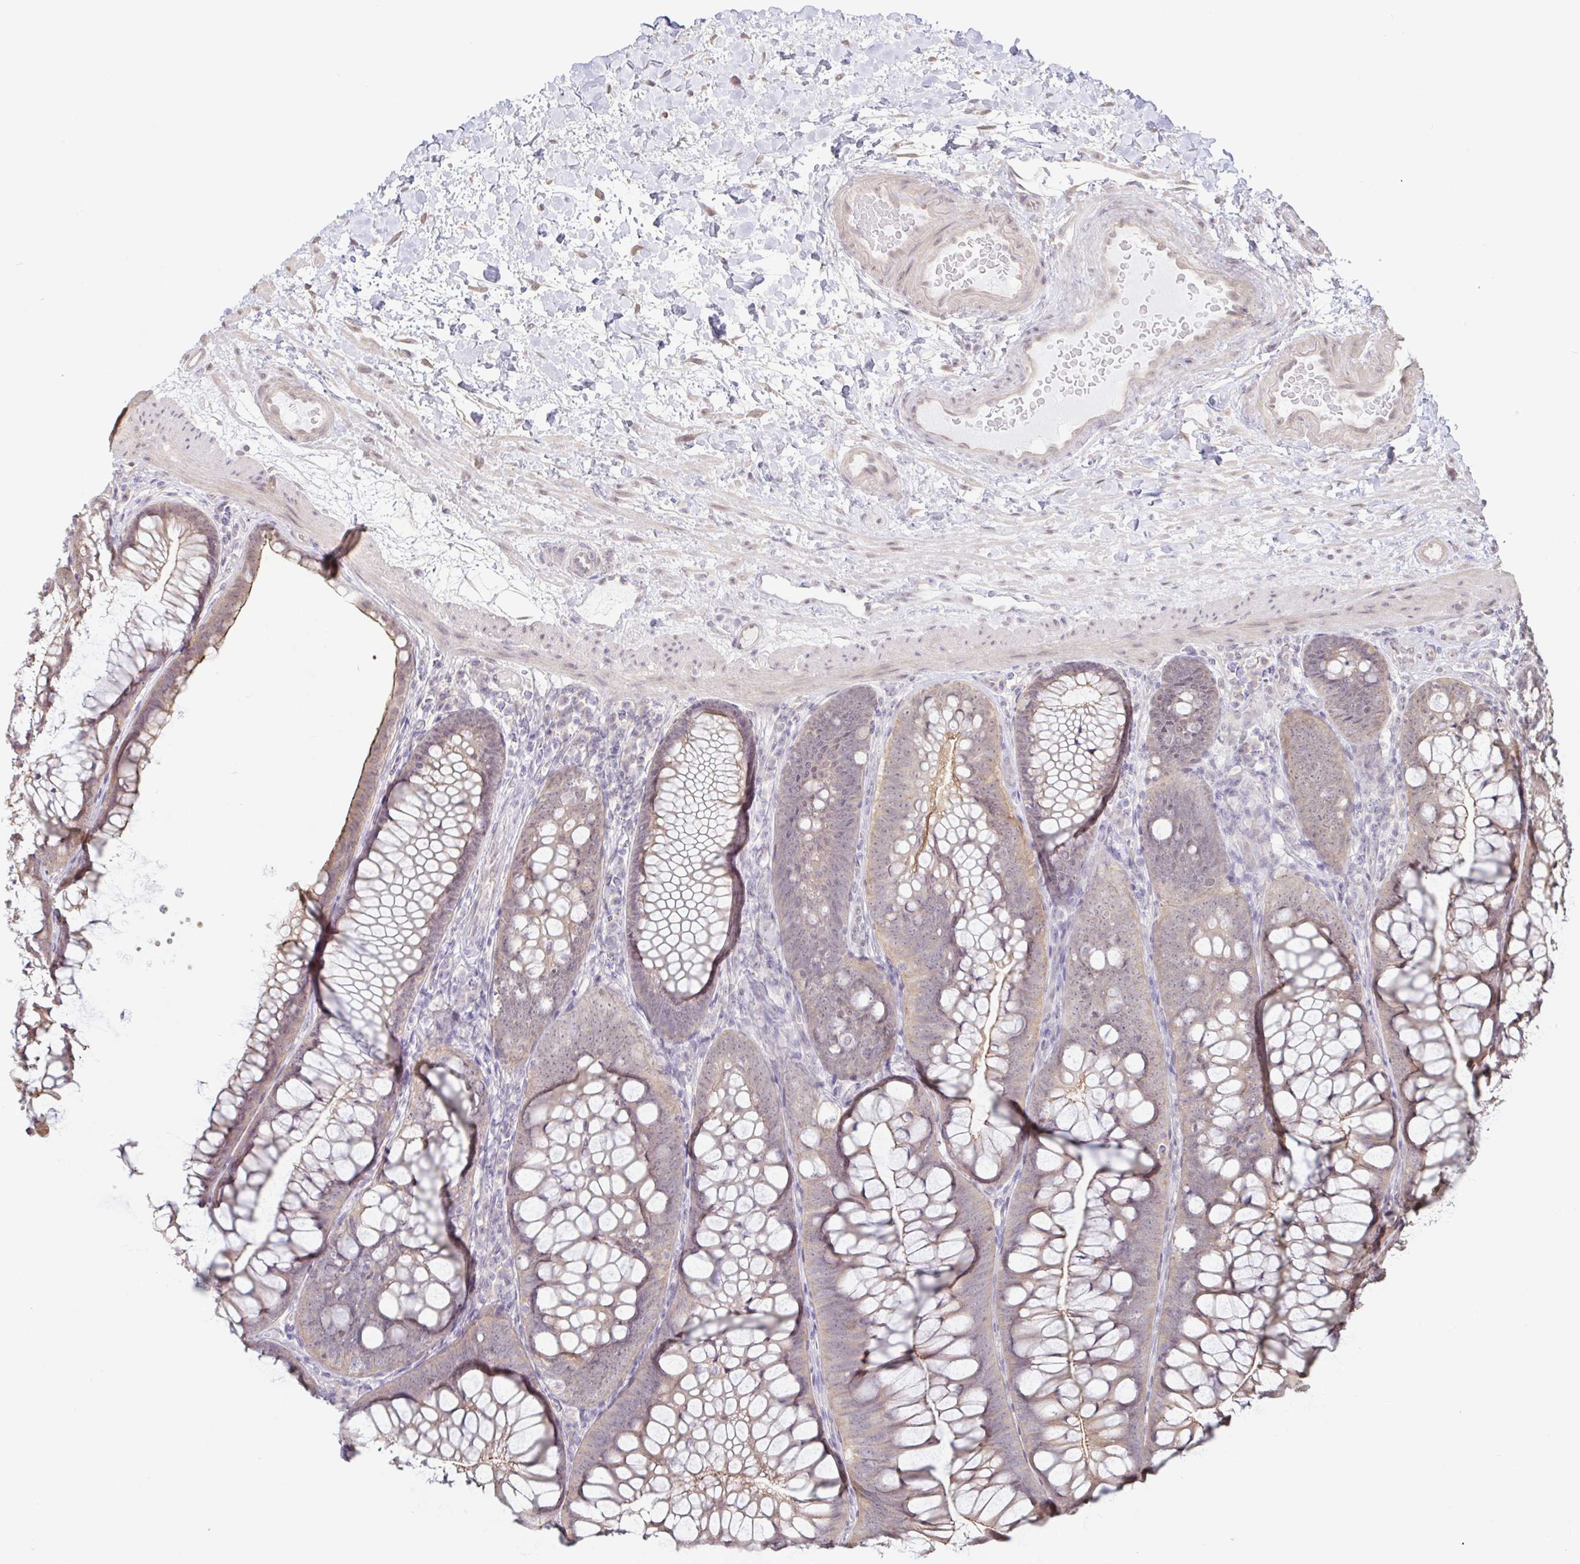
{"staining": {"intensity": "weak", "quantity": ">75%", "location": "cytoplasmic/membranous"}, "tissue": "colon", "cell_type": "Endothelial cells", "image_type": "normal", "snomed": [{"axis": "morphology", "description": "Normal tissue, NOS"}, {"axis": "morphology", "description": "Adenoma, NOS"}, {"axis": "topography", "description": "Soft tissue"}, {"axis": "topography", "description": "Colon"}], "caption": "Colon was stained to show a protein in brown. There is low levels of weak cytoplasmic/membranous positivity in approximately >75% of endothelial cells. (Brightfield microscopy of DAB IHC at high magnification).", "gene": "HYPK", "patient": {"sex": "male", "age": 47}}